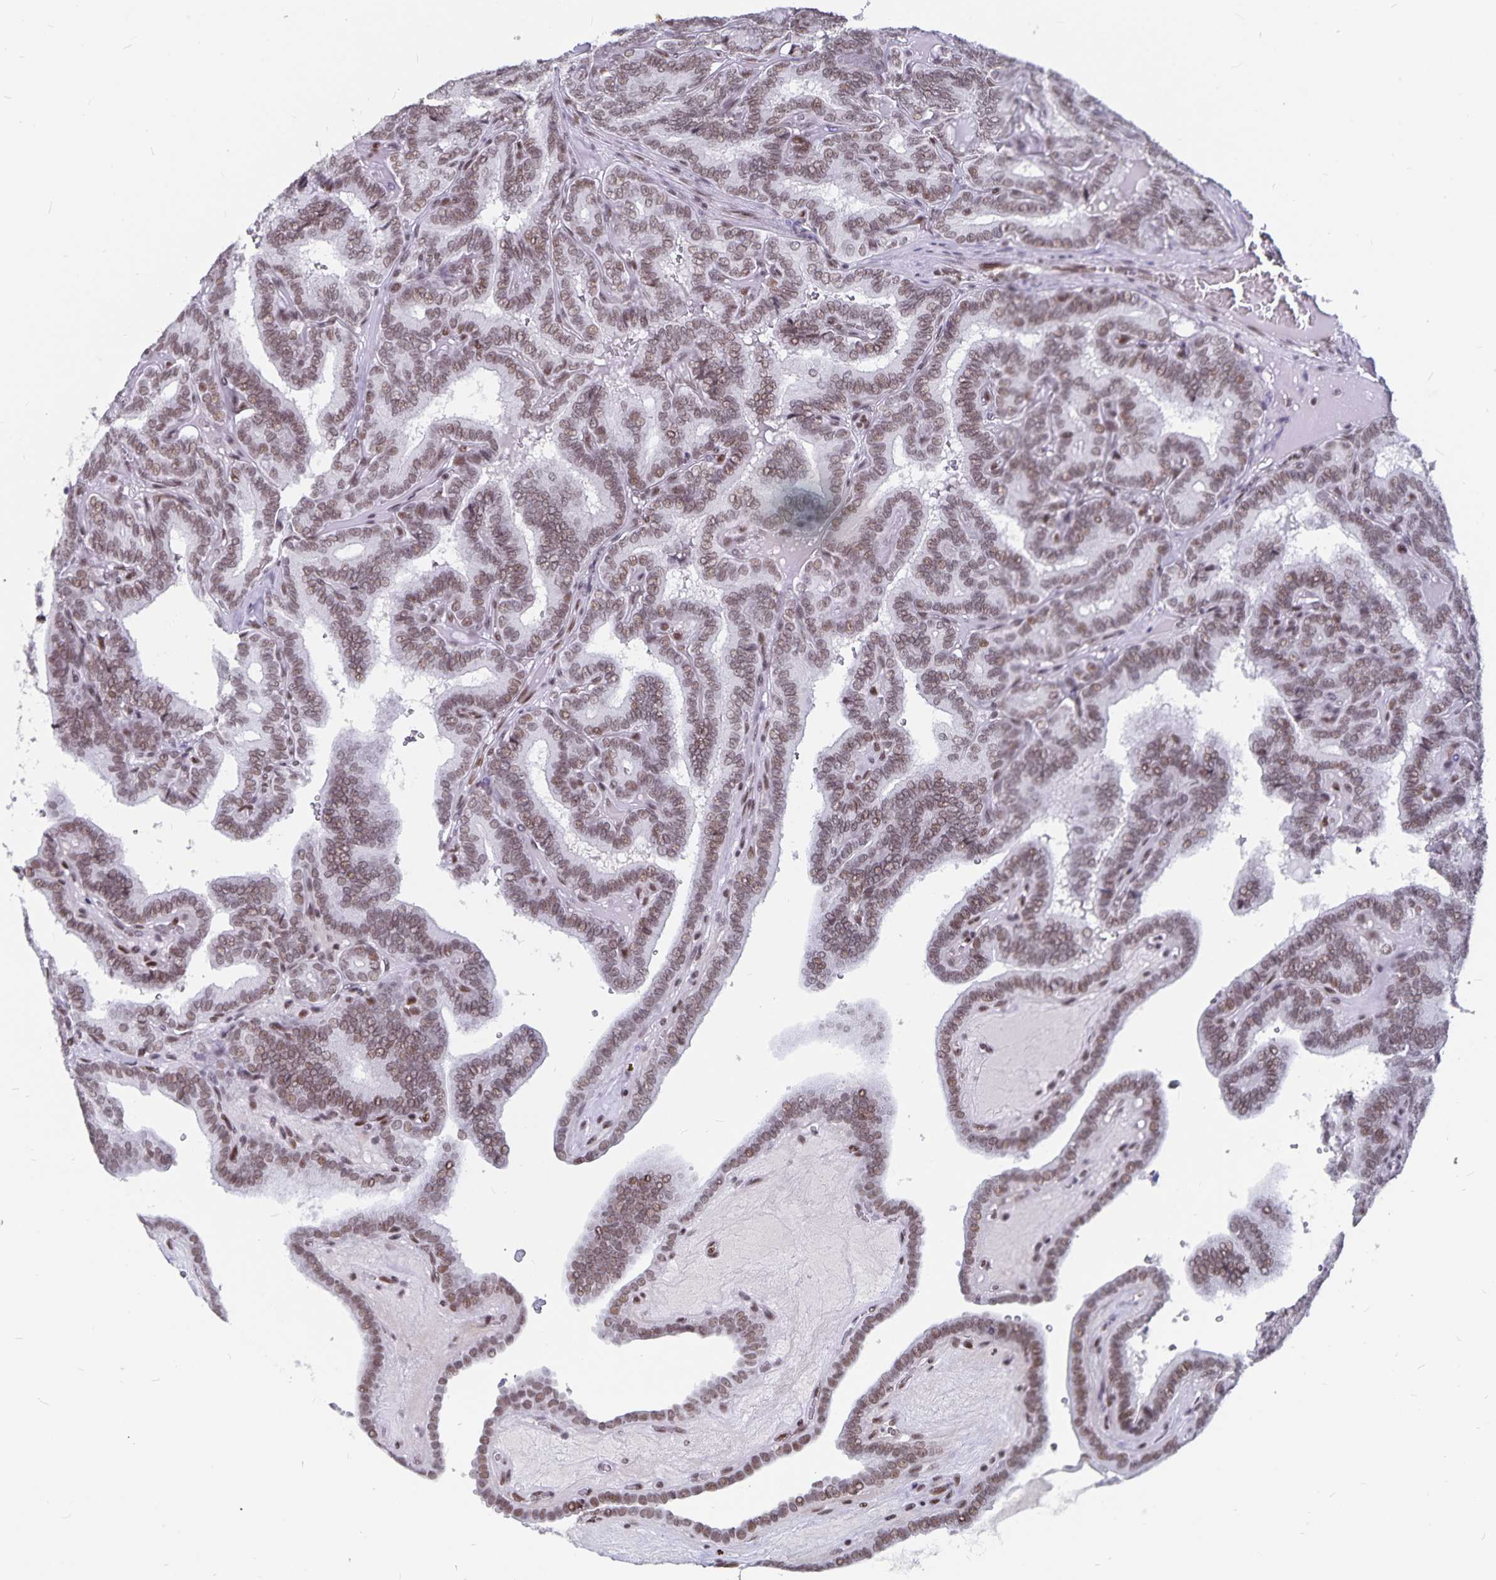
{"staining": {"intensity": "moderate", "quantity": ">75%", "location": "nuclear"}, "tissue": "thyroid cancer", "cell_type": "Tumor cells", "image_type": "cancer", "snomed": [{"axis": "morphology", "description": "Papillary adenocarcinoma, NOS"}, {"axis": "topography", "description": "Thyroid gland"}], "caption": "Immunohistochemical staining of human thyroid cancer displays medium levels of moderate nuclear protein staining in approximately >75% of tumor cells. The protein is shown in brown color, while the nuclei are stained blue.", "gene": "PBX2", "patient": {"sex": "female", "age": 21}}